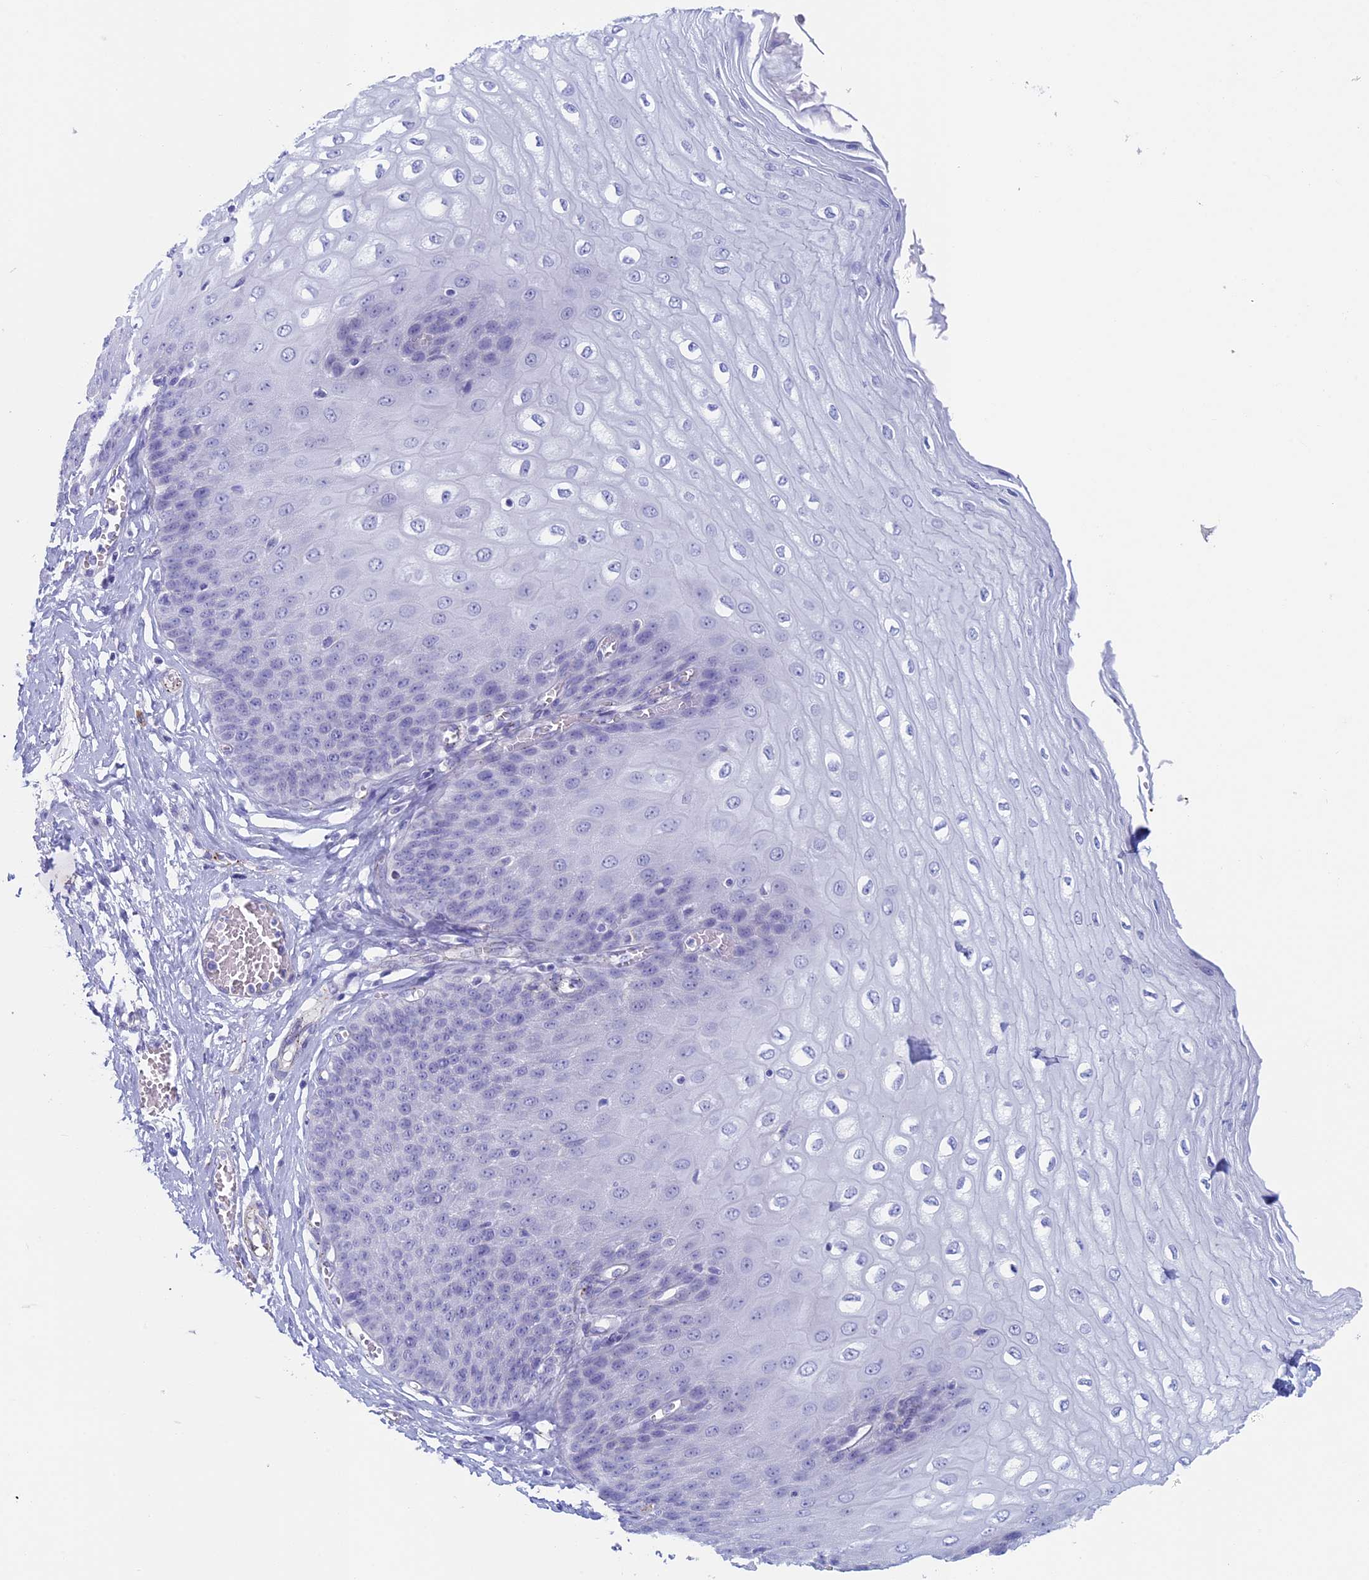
{"staining": {"intensity": "negative", "quantity": "none", "location": "none"}, "tissue": "esophagus", "cell_type": "Squamous epithelial cells", "image_type": "normal", "snomed": [{"axis": "morphology", "description": "Normal tissue, NOS"}, {"axis": "topography", "description": "Esophagus"}], "caption": "The IHC histopathology image has no significant expression in squamous epithelial cells of esophagus. (Immunohistochemistry, brightfield microscopy, high magnification).", "gene": "MAGEB6", "patient": {"sex": "male", "age": 60}}